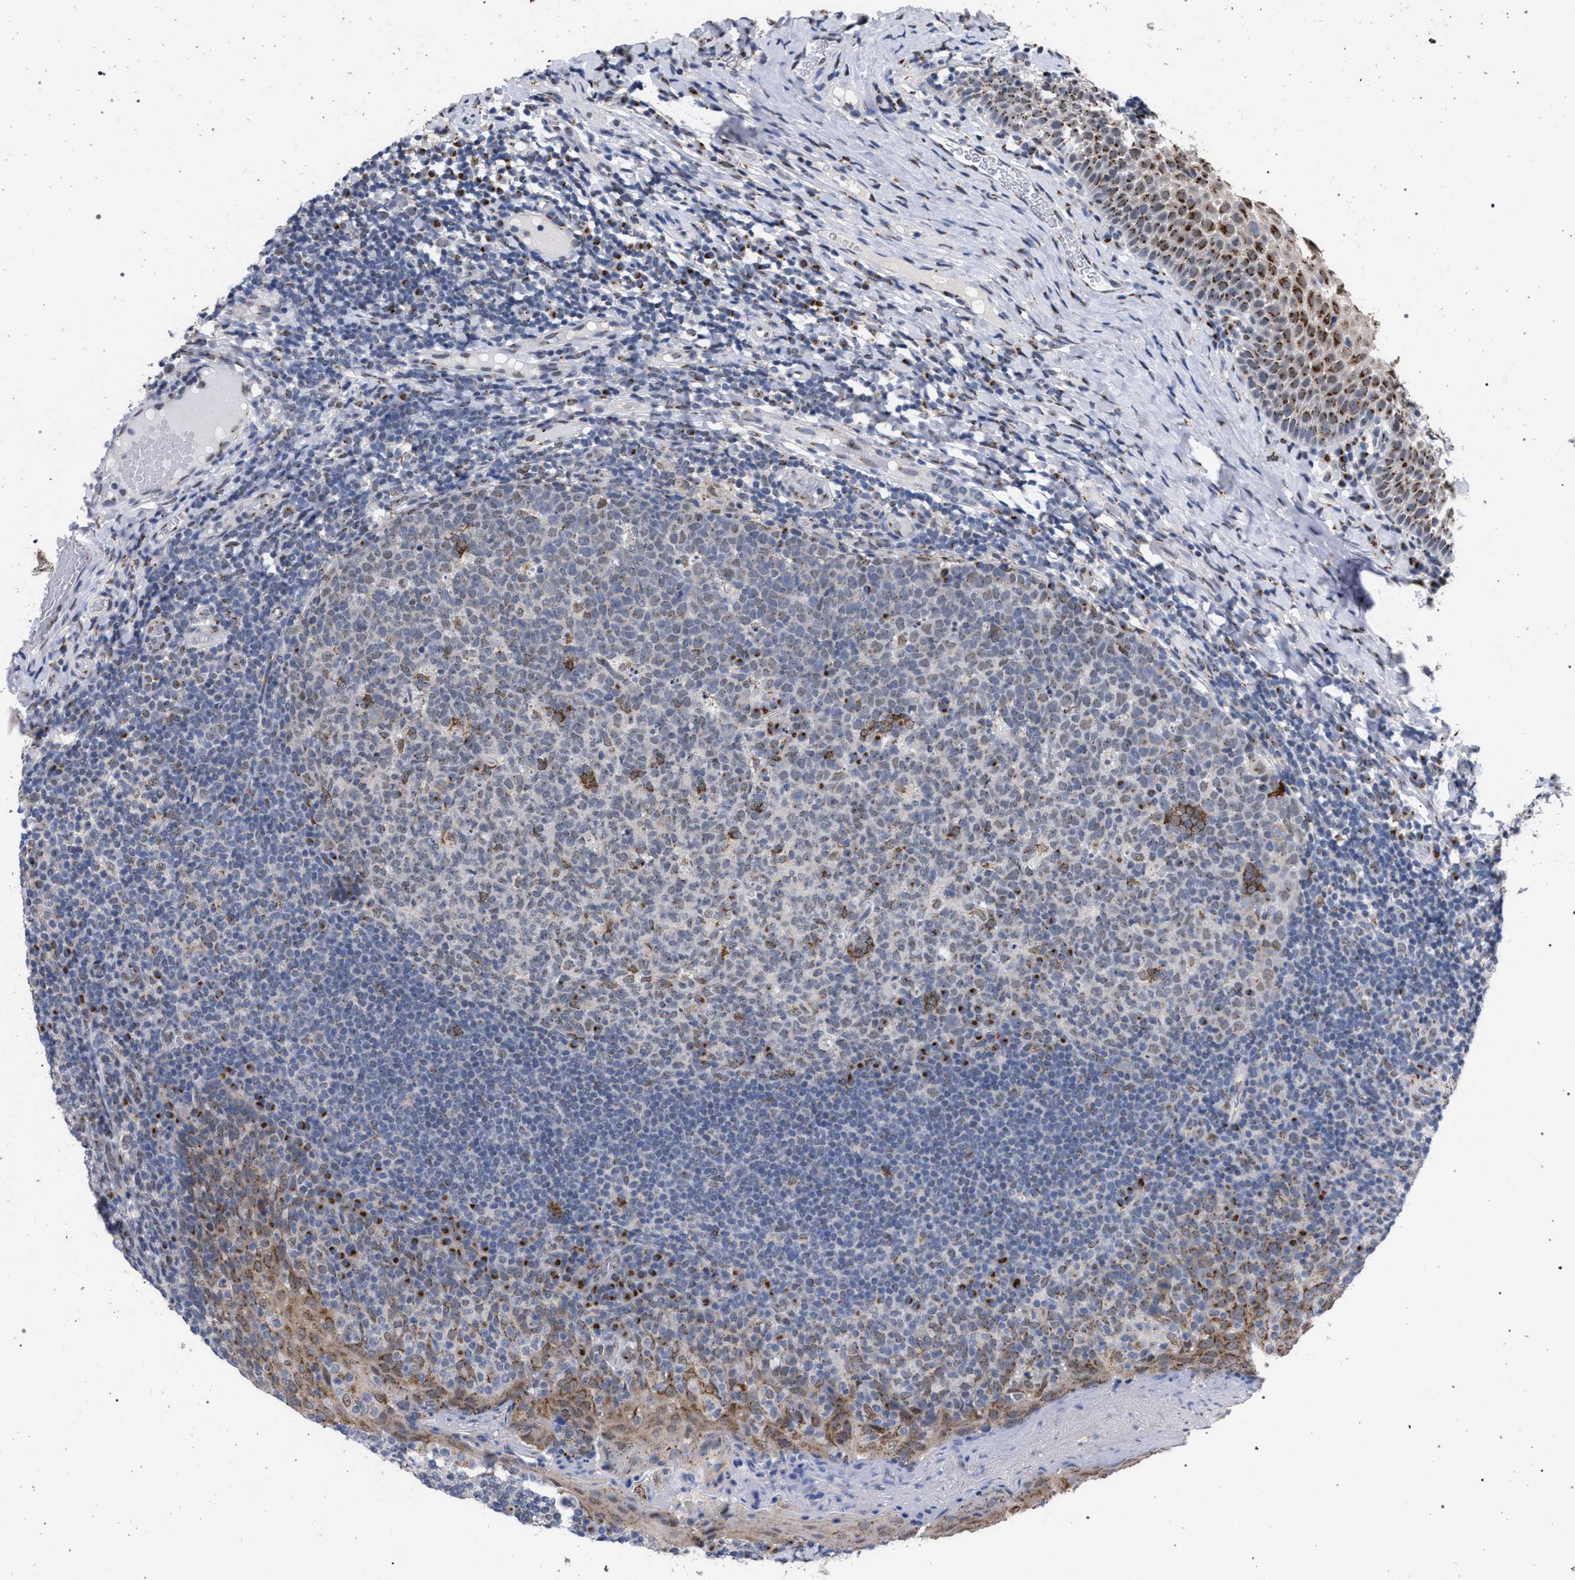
{"staining": {"intensity": "moderate", "quantity": "<25%", "location": "cytoplasmic/membranous"}, "tissue": "tonsil", "cell_type": "Germinal center cells", "image_type": "normal", "snomed": [{"axis": "morphology", "description": "Normal tissue, NOS"}, {"axis": "topography", "description": "Tonsil"}], "caption": "This is a micrograph of immunohistochemistry (IHC) staining of normal tonsil, which shows moderate staining in the cytoplasmic/membranous of germinal center cells.", "gene": "GOLGA2", "patient": {"sex": "female", "age": 19}}